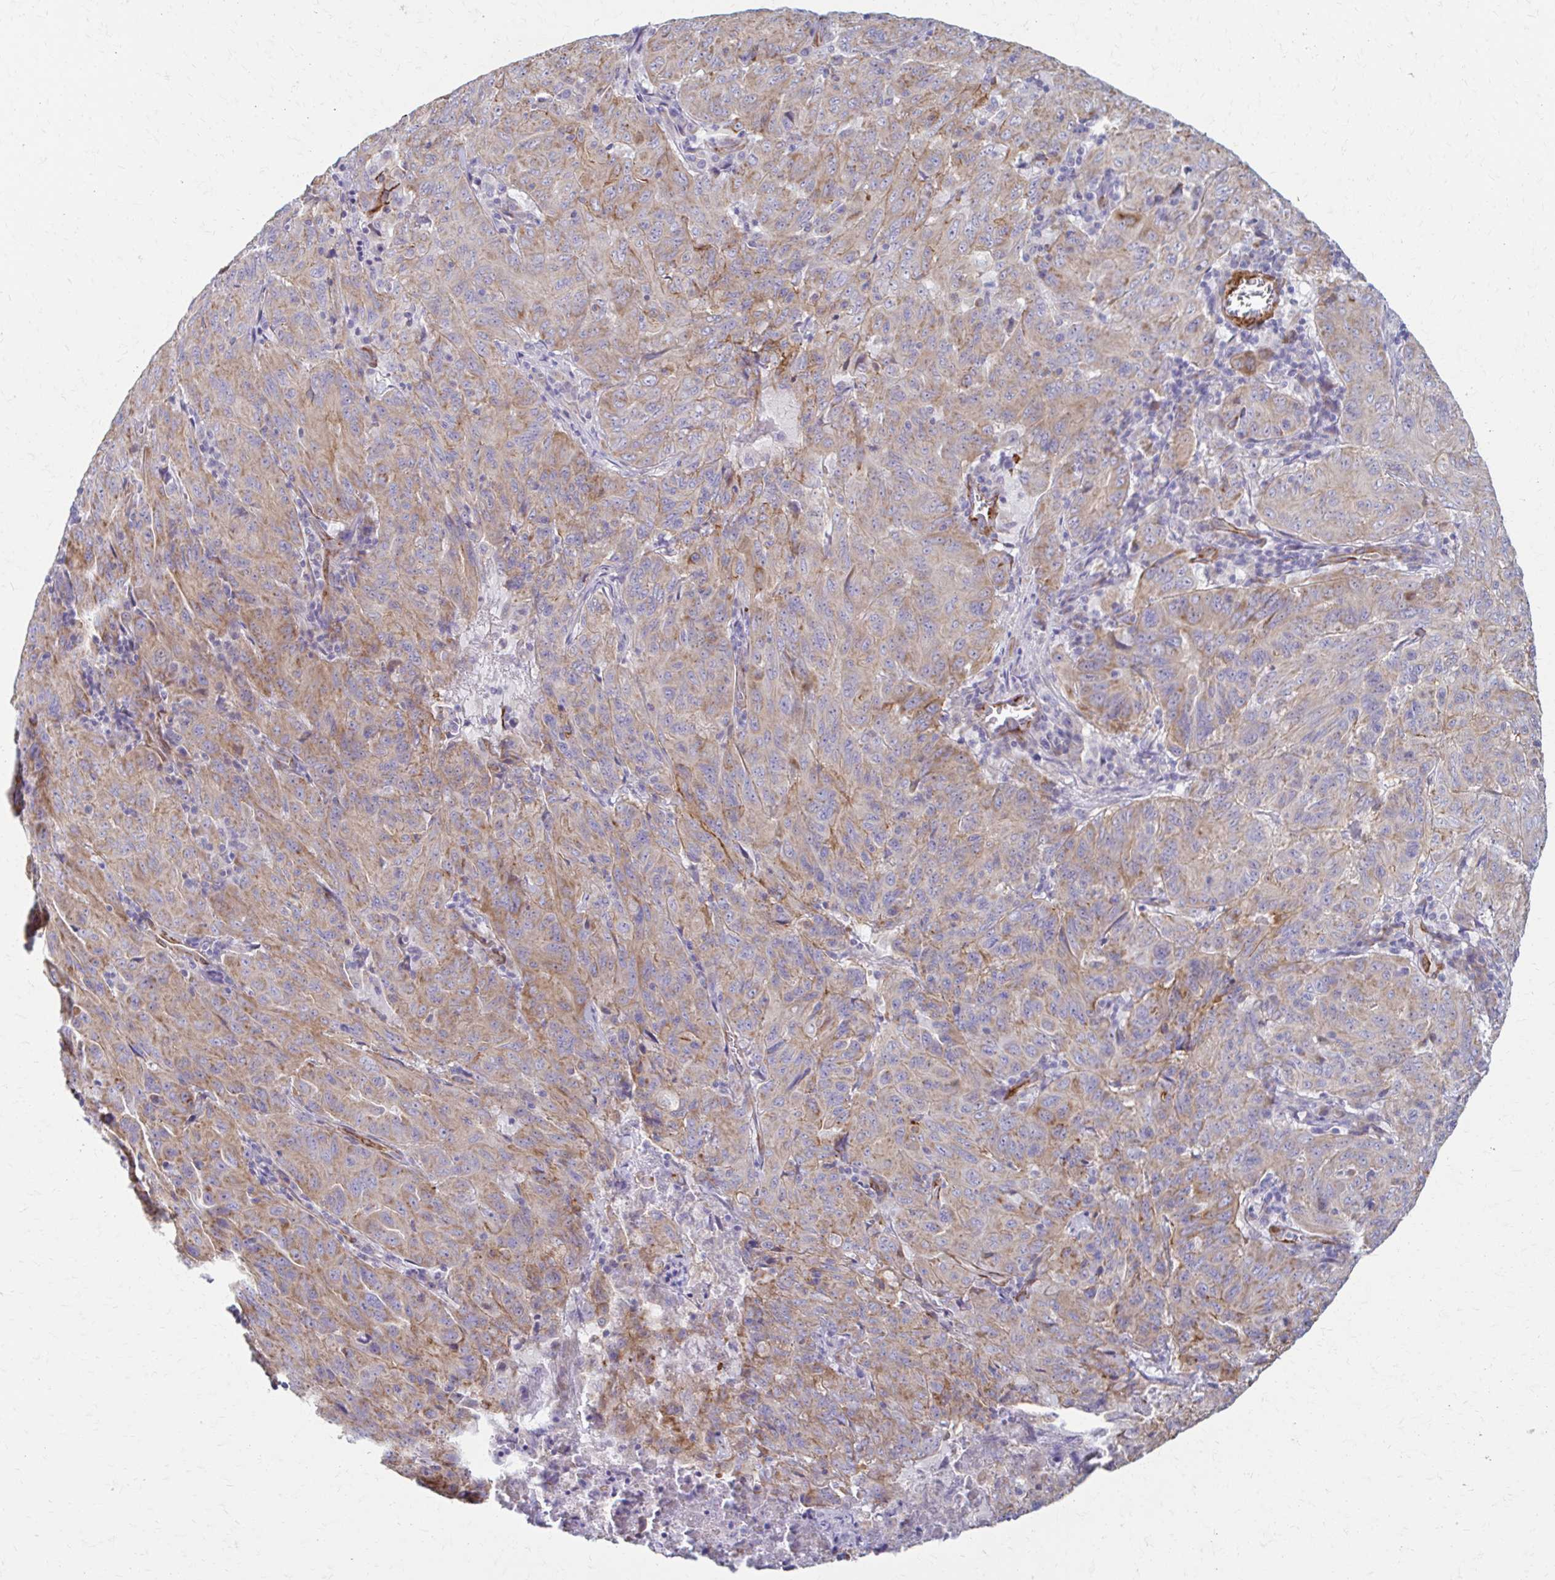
{"staining": {"intensity": "weak", "quantity": "25%-75%", "location": "cytoplasmic/membranous"}, "tissue": "pancreatic cancer", "cell_type": "Tumor cells", "image_type": "cancer", "snomed": [{"axis": "morphology", "description": "Adenocarcinoma, NOS"}, {"axis": "topography", "description": "Pancreas"}], "caption": "A photomicrograph of adenocarcinoma (pancreatic) stained for a protein displays weak cytoplasmic/membranous brown staining in tumor cells.", "gene": "TIMMDC1", "patient": {"sex": "male", "age": 63}}